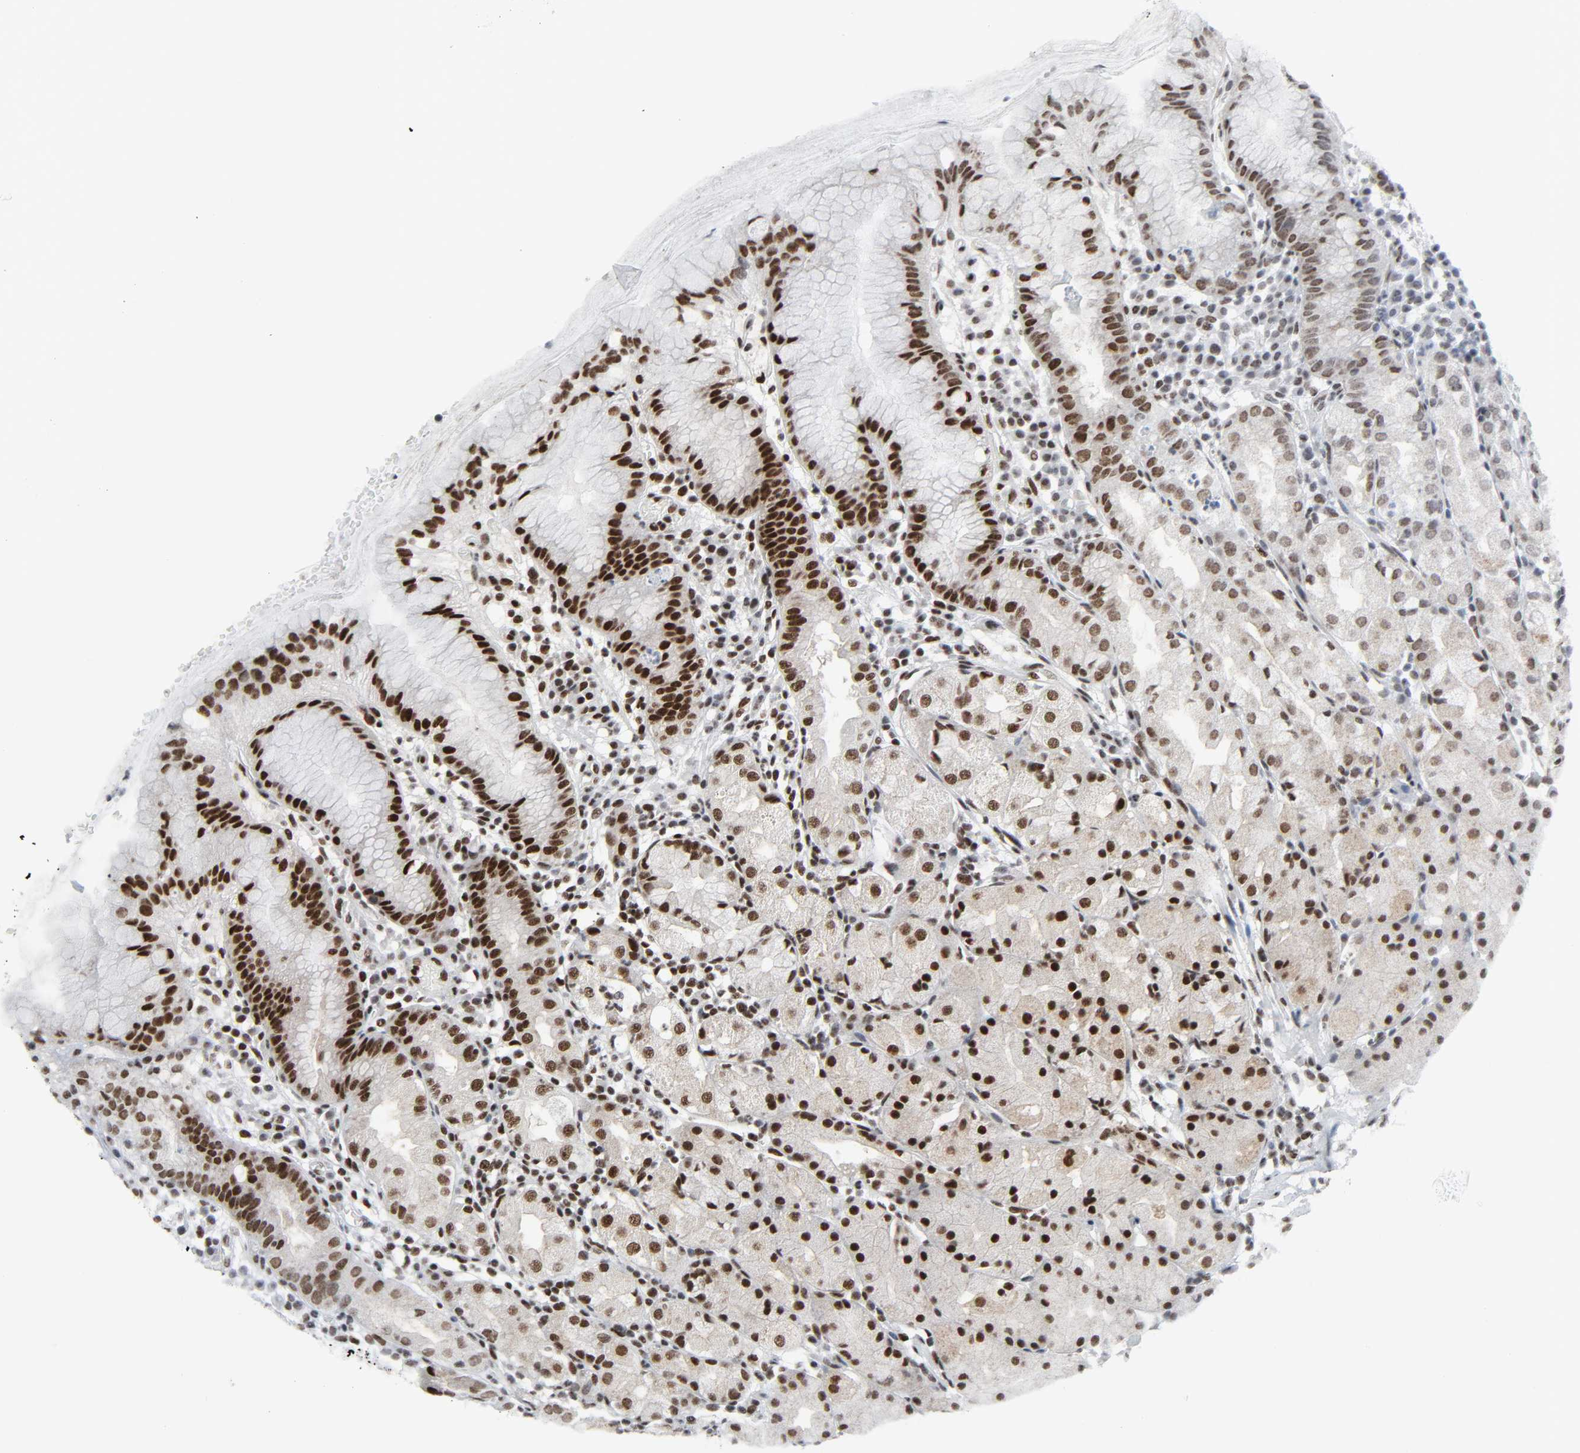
{"staining": {"intensity": "strong", "quantity": ">75%", "location": "nuclear"}, "tissue": "stomach", "cell_type": "Glandular cells", "image_type": "normal", "snomed": [{"axis": "morphology", "description": "Normal tissue, NOS"}, {"axis": "topography", "description": "Stomach"}, {"axis": "topography", "description": "Stomach, lower"}], "caption": "Immunohistochemical staining of normal human stomach reveals strong nuclear protein expression in approximately >75% of glandular cells.", "gene": "CDK7", "patient": {"sex": "female", "age": 75}}